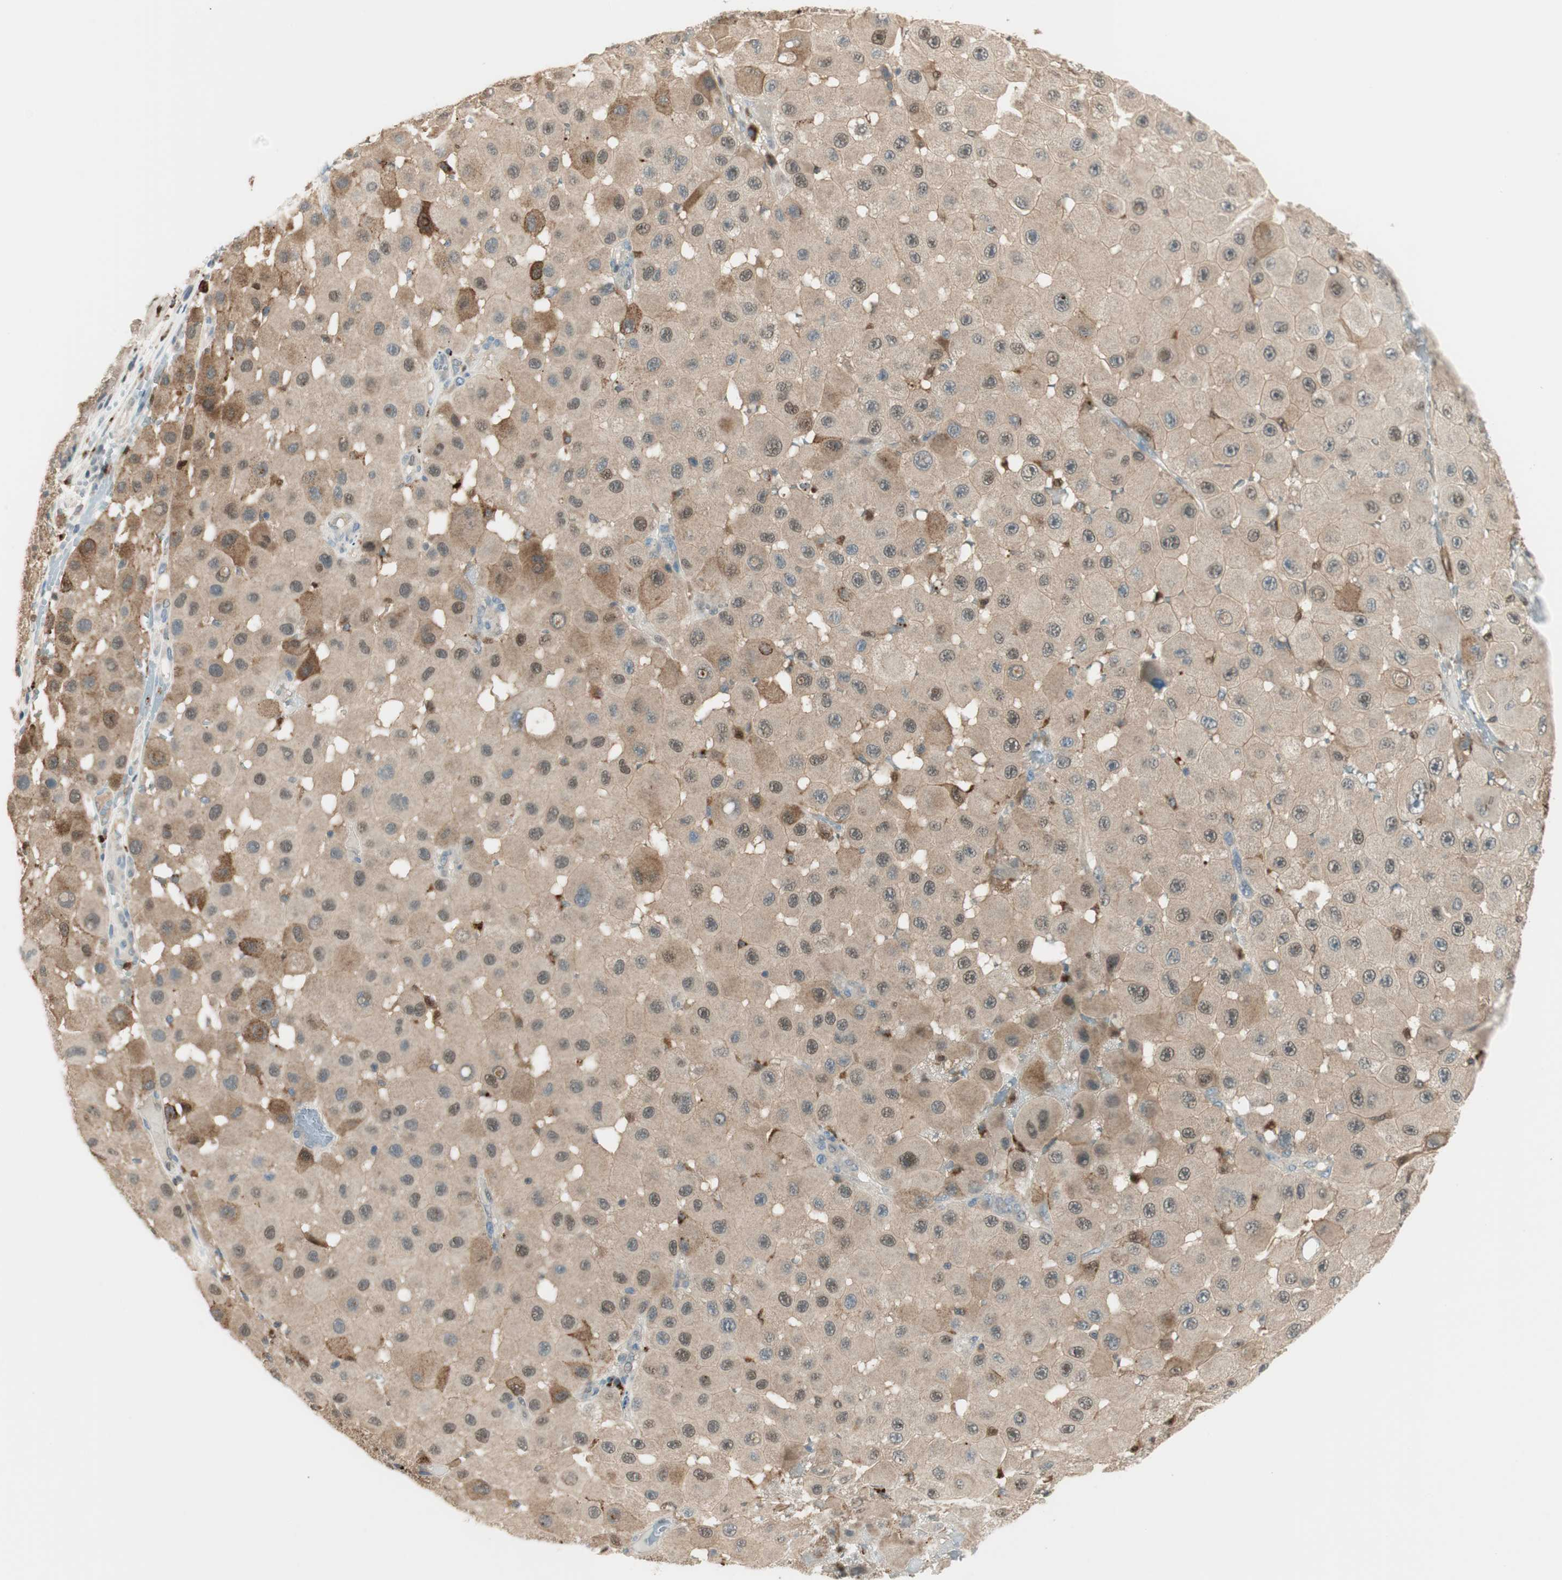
{"staining": {"intensity": "moderate", "quantity": "<25%", "location": "cytoplasmic/membranous"}, "tissue": "melanoma", "cell_type": "Tumor cells", "image_type": "cancer", "snomed": [{"axis": "morphology", "description": "Malignant melanoma, NOS"}, {"axis": "topography", "description": "Skin"}], "caption": "IHC histopathology image of neoplastic tissue: human melanoma stained using immunohistochemistry (IHC) shows low levels of moderate protein expression localized specifically in the cytoplasmic/membranous of tumor cells, appearing as a cytoplasmic/membranous brown color.", "gene": "LTA4H", "patient": {"sex": "female", "age": 81}}